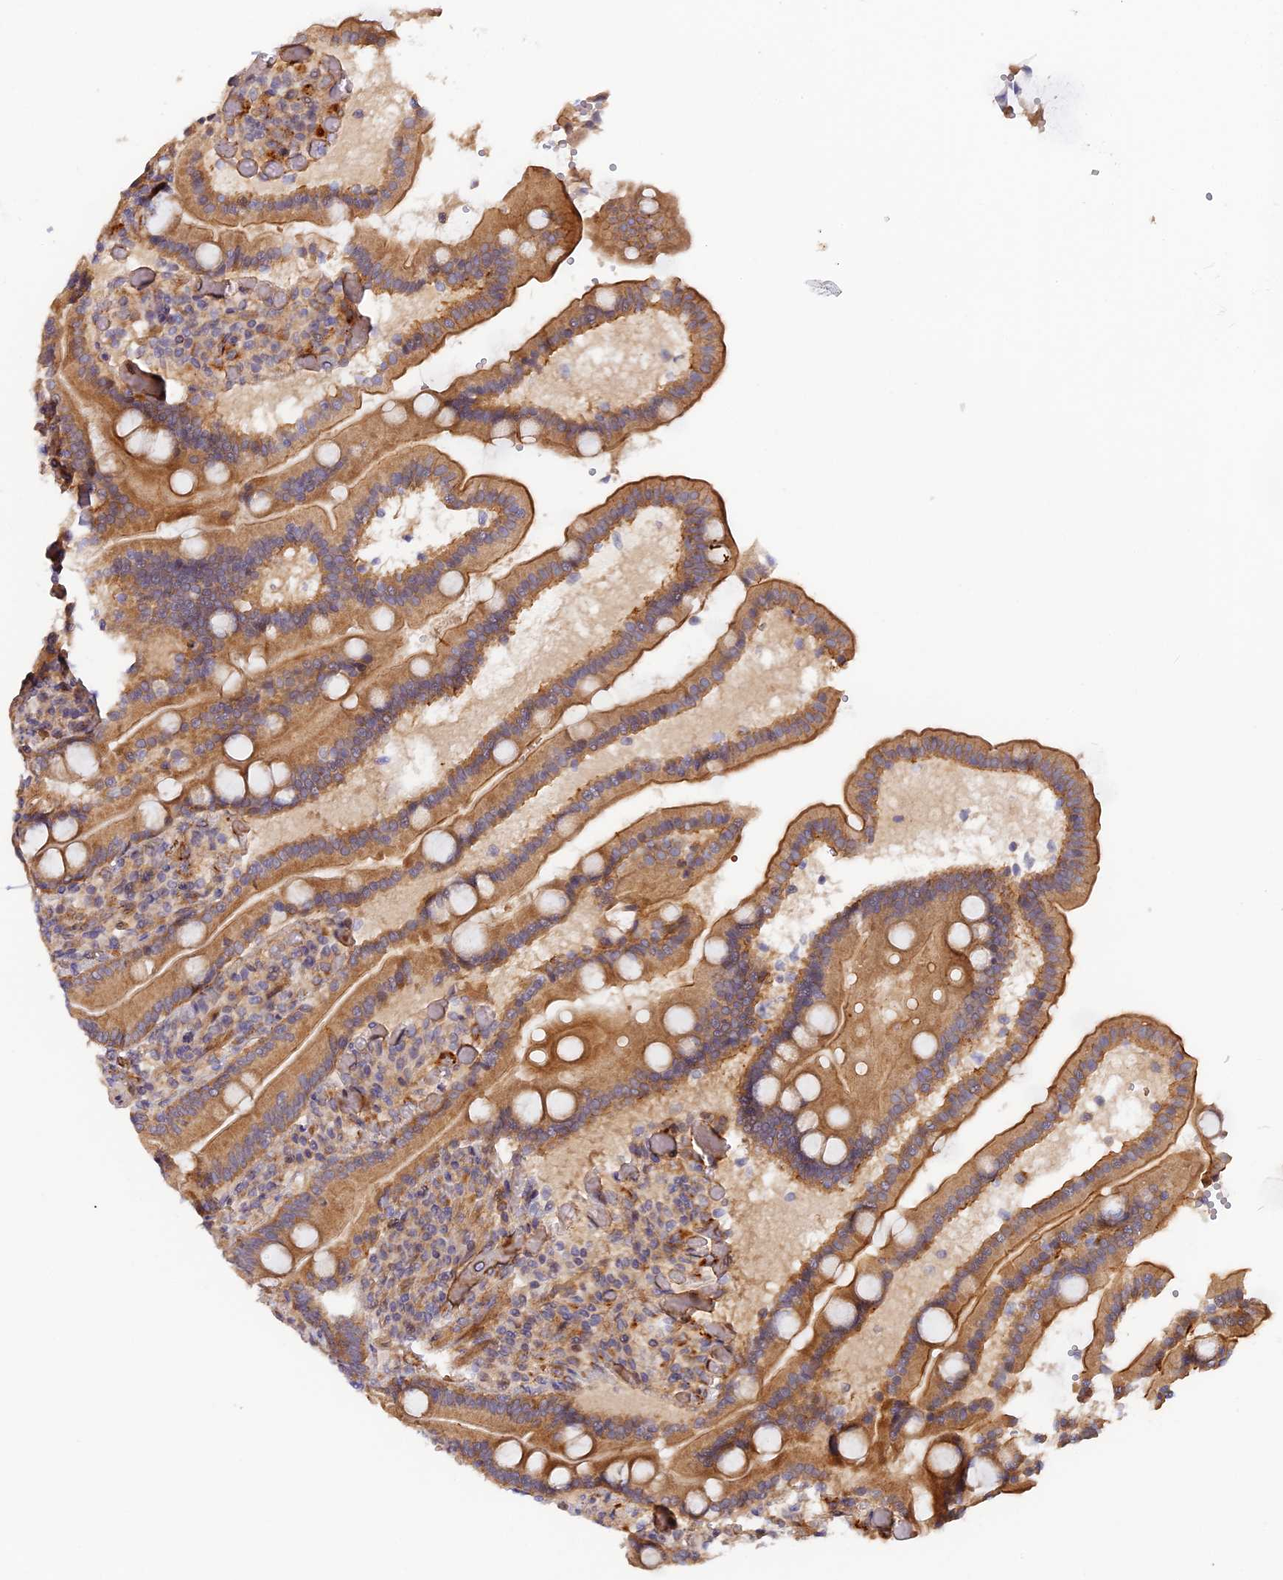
{"staining": {"intensity": "moderate", "quantity": ">75%", "location": "cytoplasmic/membranous"}, "tissue": "duodenum", "cell_type": "Glandular cells", "image_type": "normal", "snomed": [{"axis": "morphology", "description": "Normal tissue, NOS"}, {"axis": "topography", "description": "Duodenum"}], "caption": "Unremarkable duodenum exhibits moderate cytoplasmic/membranous staining in approximately >75% of glandular cells, visualized by immunohistochemistry.", "gene": "MISP3", "patient": {"sex": "female", "age": 62}}